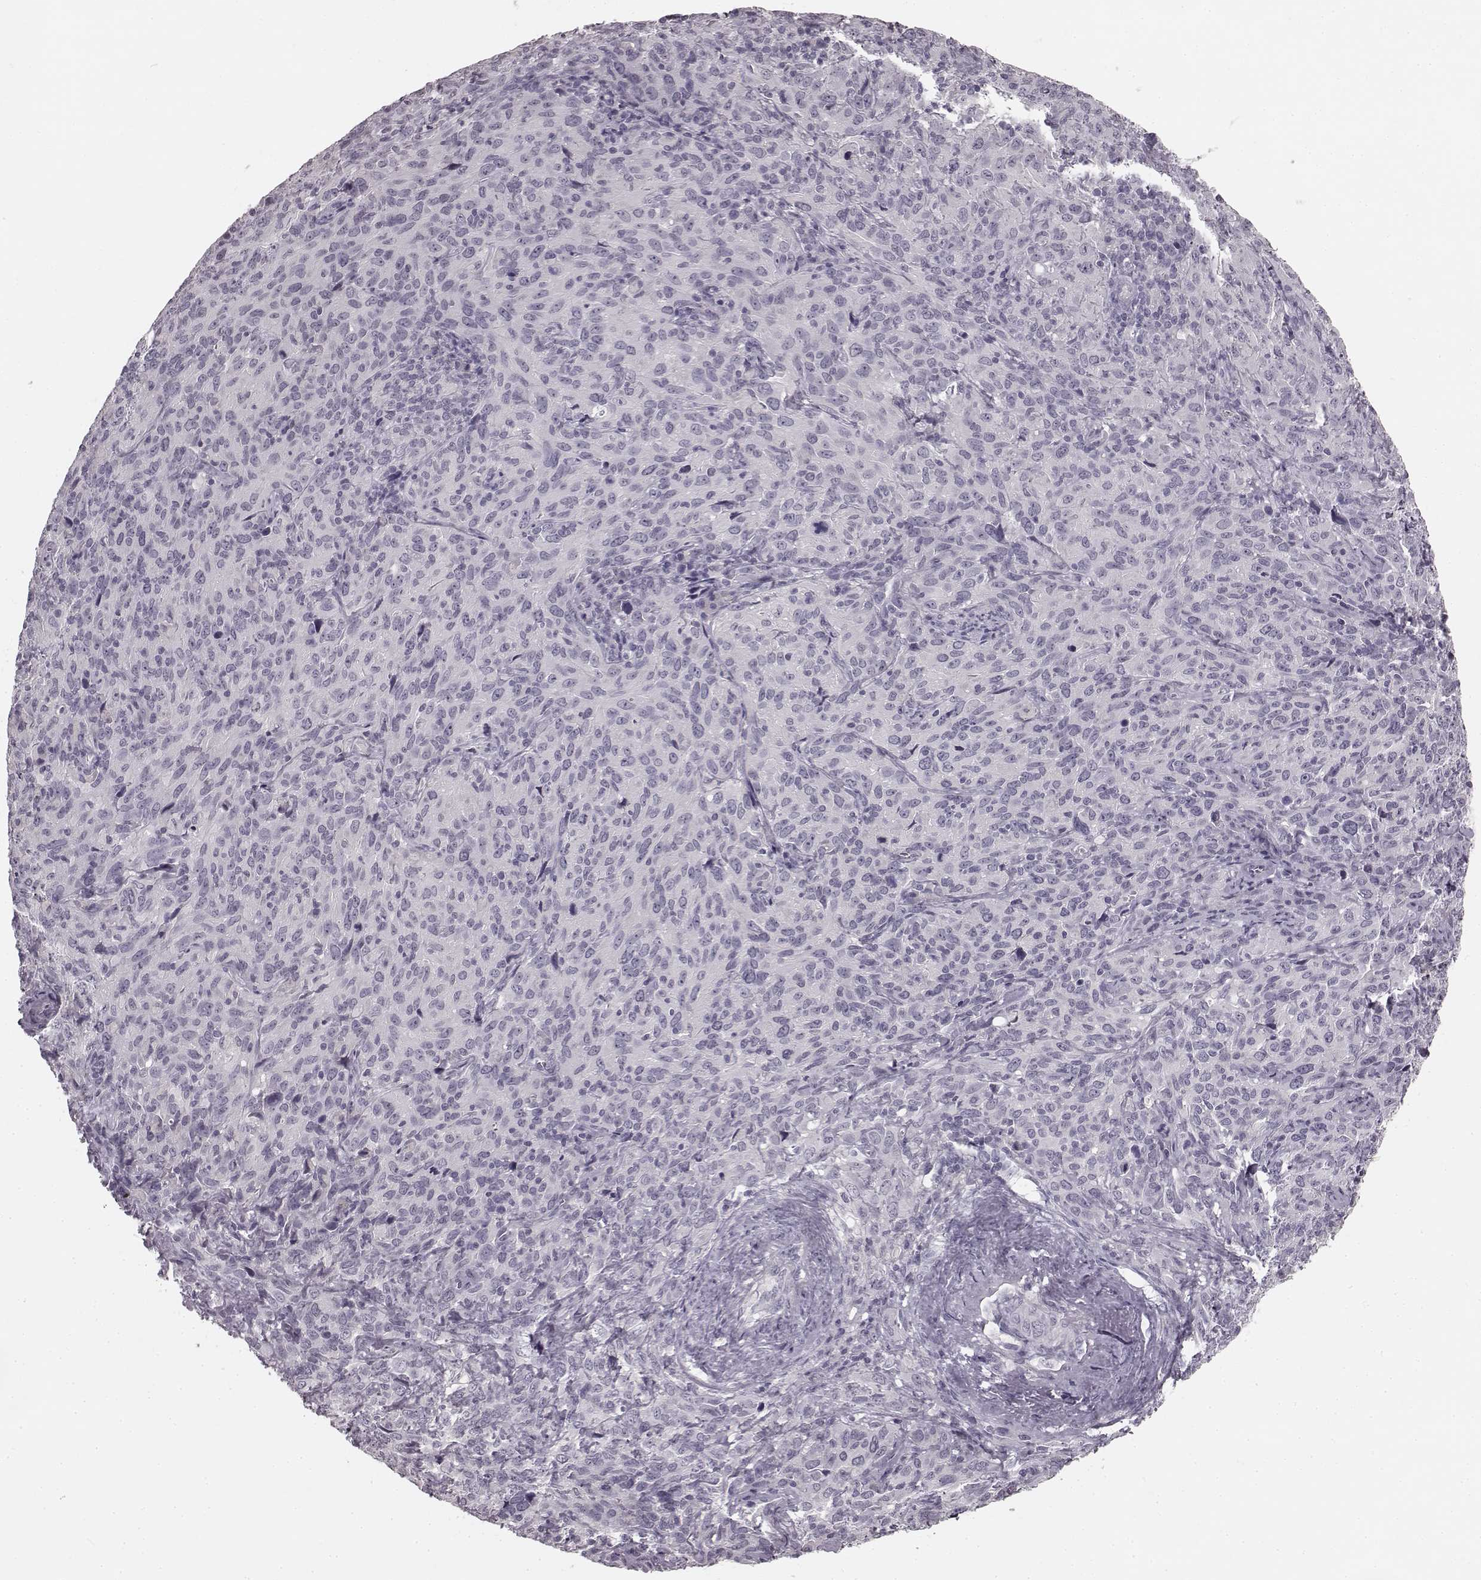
{"staining": {"intensity": "negative", "quantity": "none", "location": "none"}, "tissue": "cervical cancer", "cell_type": "Tumor cells", "image_type": "cancer", "snomed": [{"axis": "morphology", "description": "Squamous cell carcinoma, NOS"}, {"axis": "topography", "description": "Cervix"}], "caption": "Immunohistochemistry histopathology image of neoplastic tissue: human cervical cancer stained with DAB (3,3'-diaminobenzidine) demonstrates no significant protein positivity in tumor cells. Nuclei are stained in blue.", "gene": "RIT2", "patient": {"sex": "female", "age": 51}}